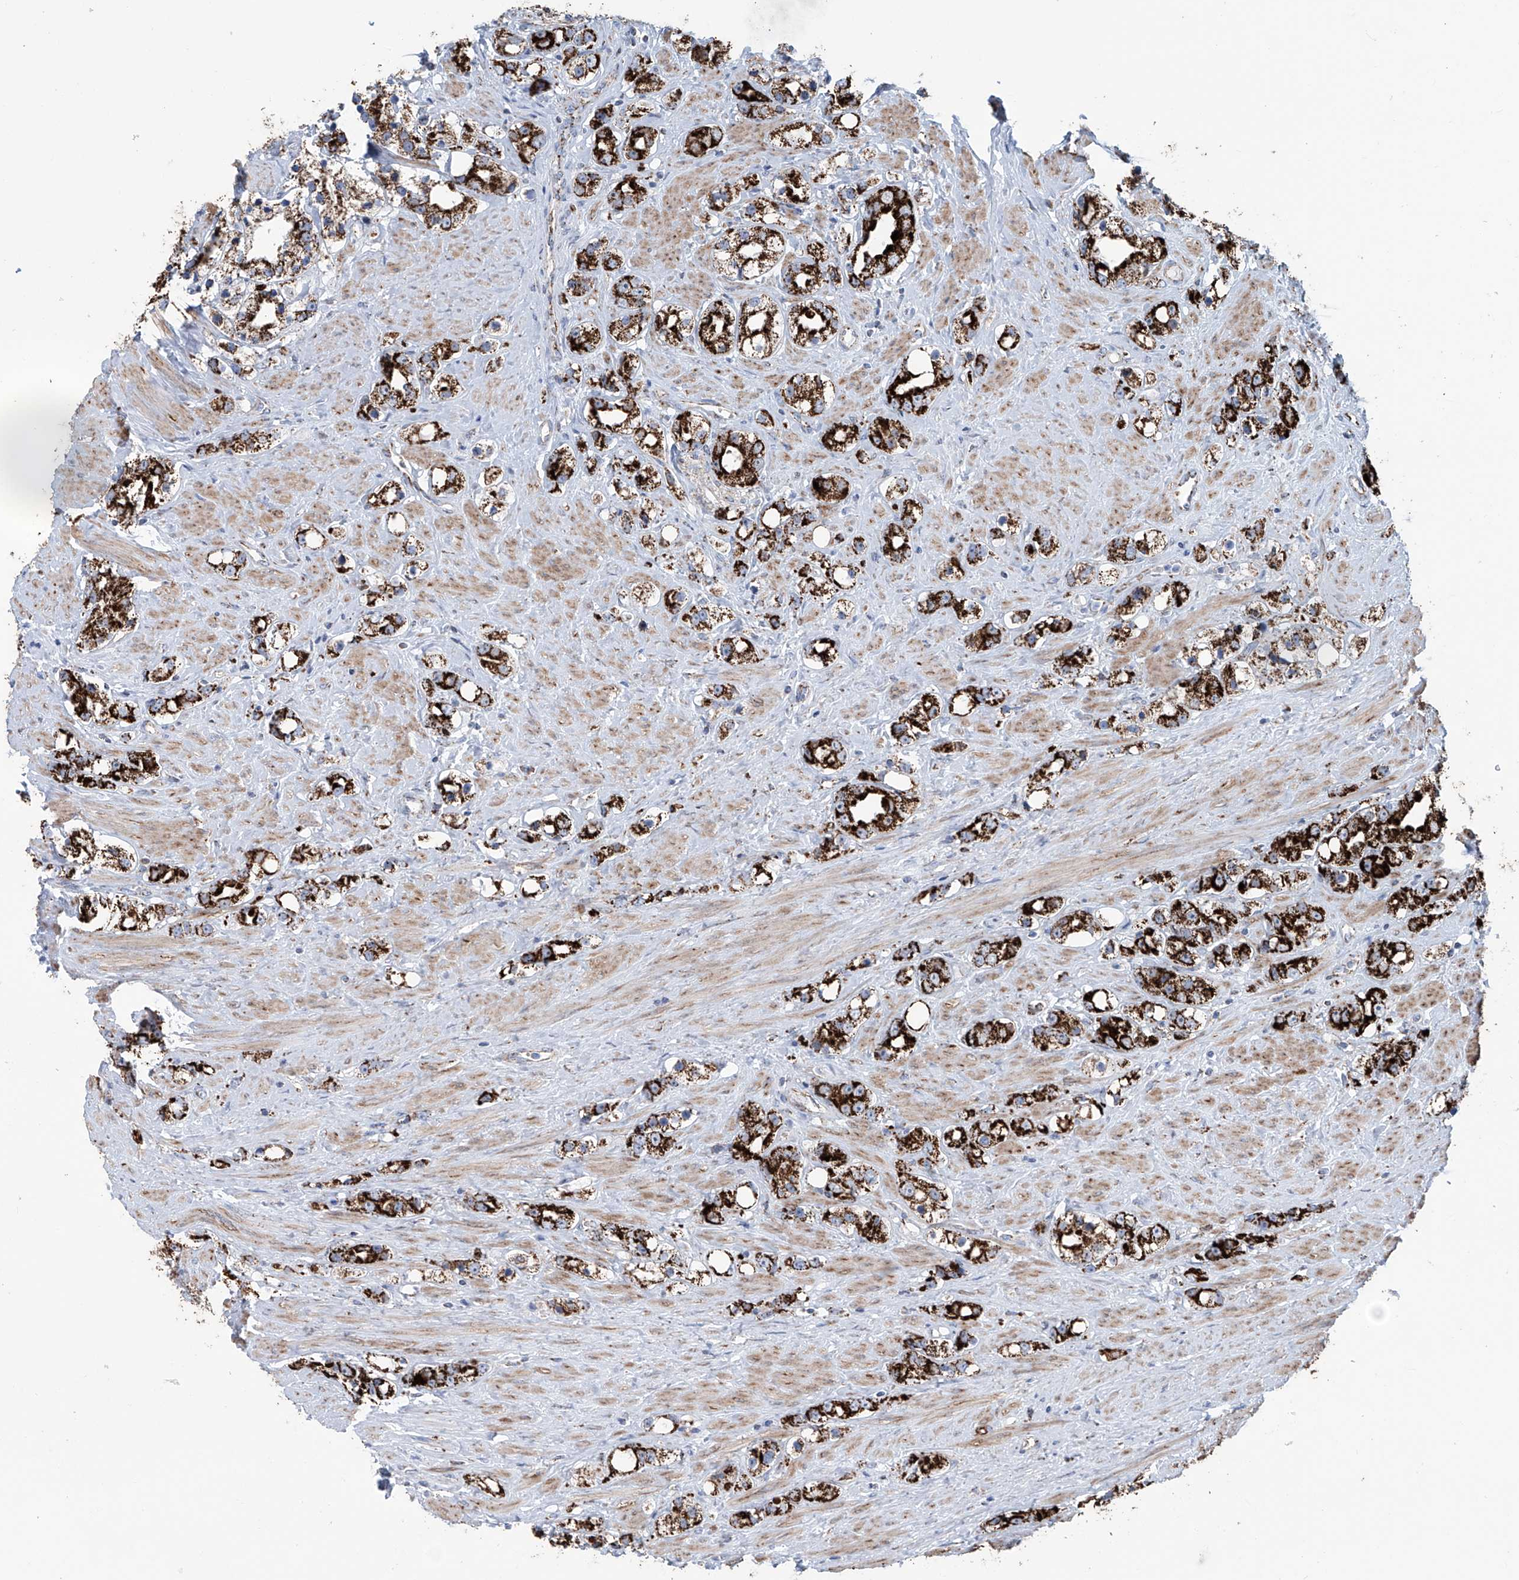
{"staining": {"intensity": "strong", "quantity": ">75%", "location": "cytoplasmic/membranous"}, "tissue": "prostate cancer", "cell_type": "Tumor cells", "image_type": "cancer", "snomed": [{"axis": "morphology", "description": "Adenocarcinoma, NOS"}, {"axis": "topography", "description": "Prostate"}], "caption": "Immunohistochemistry image of prostate cancer stained for a protein (brown), which demonstrates high levels of strong cytoplasmic/membranous staining in about >75% of tumor cells.", "gene": "ALDH6A1", "patient": {"sex": "male", "age": 79}}